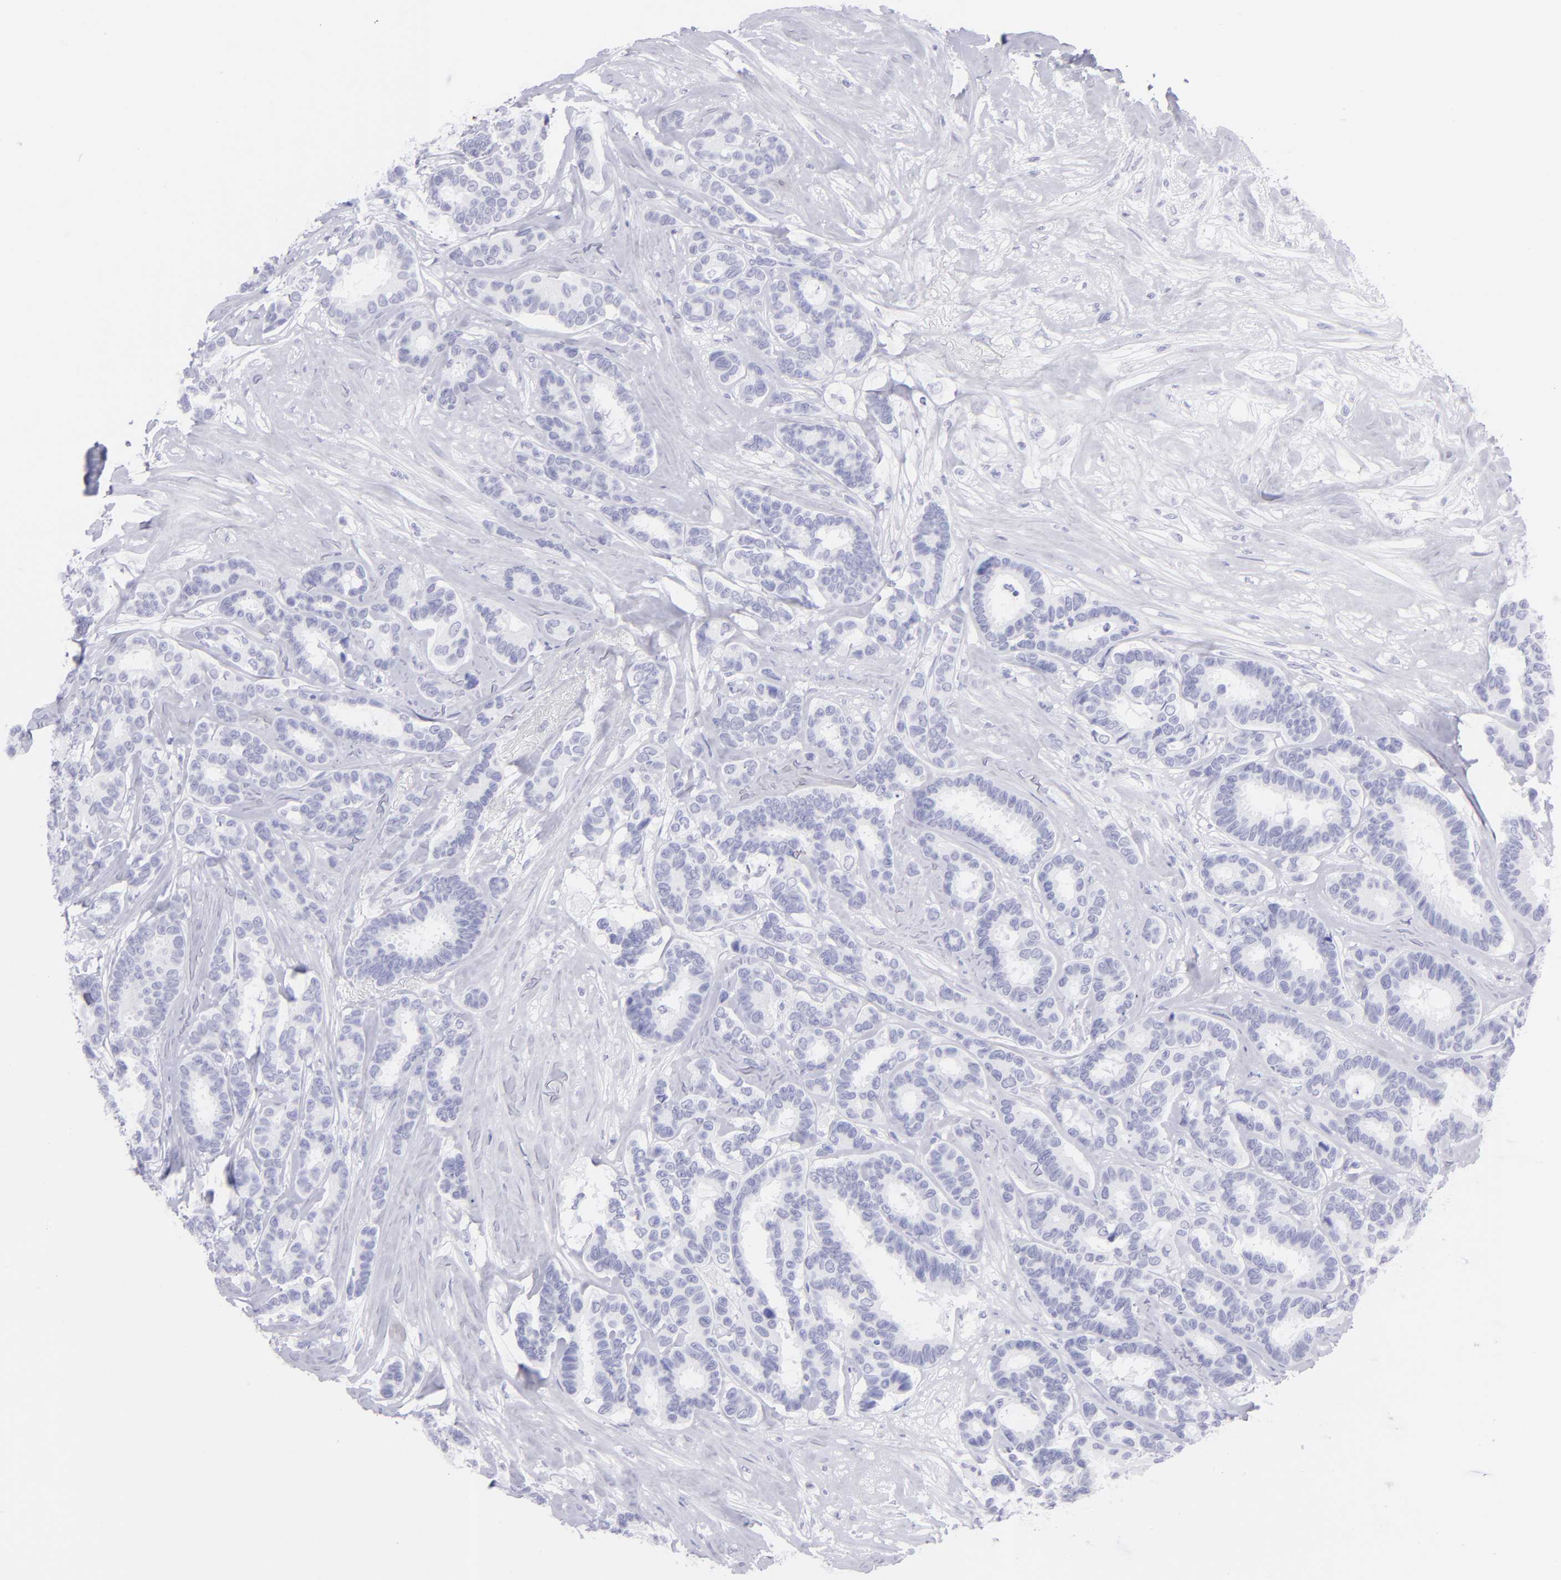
{"staining": {"intensity": "negative", "quantity": "none", "location": "none"}, "tissue": "breast cancer", "cell_type": "Tumor cells", "image_type": "cancer", "snomed": [{"axis": "morphology", "description": "Duct carcinoma"}, {"axis": "topography", "description": "Breast"}], "caption": "High magnification brightfield microscopy of breast invasive ductal carcinoma stained with DAB (3,3'-diaminobenzidine) (brown) and counterstained with hematoxylin (blue): tumor cells show no significant expression.", "gene": "SLC1A3", "patient": {"sex": "female", "age": 87}}